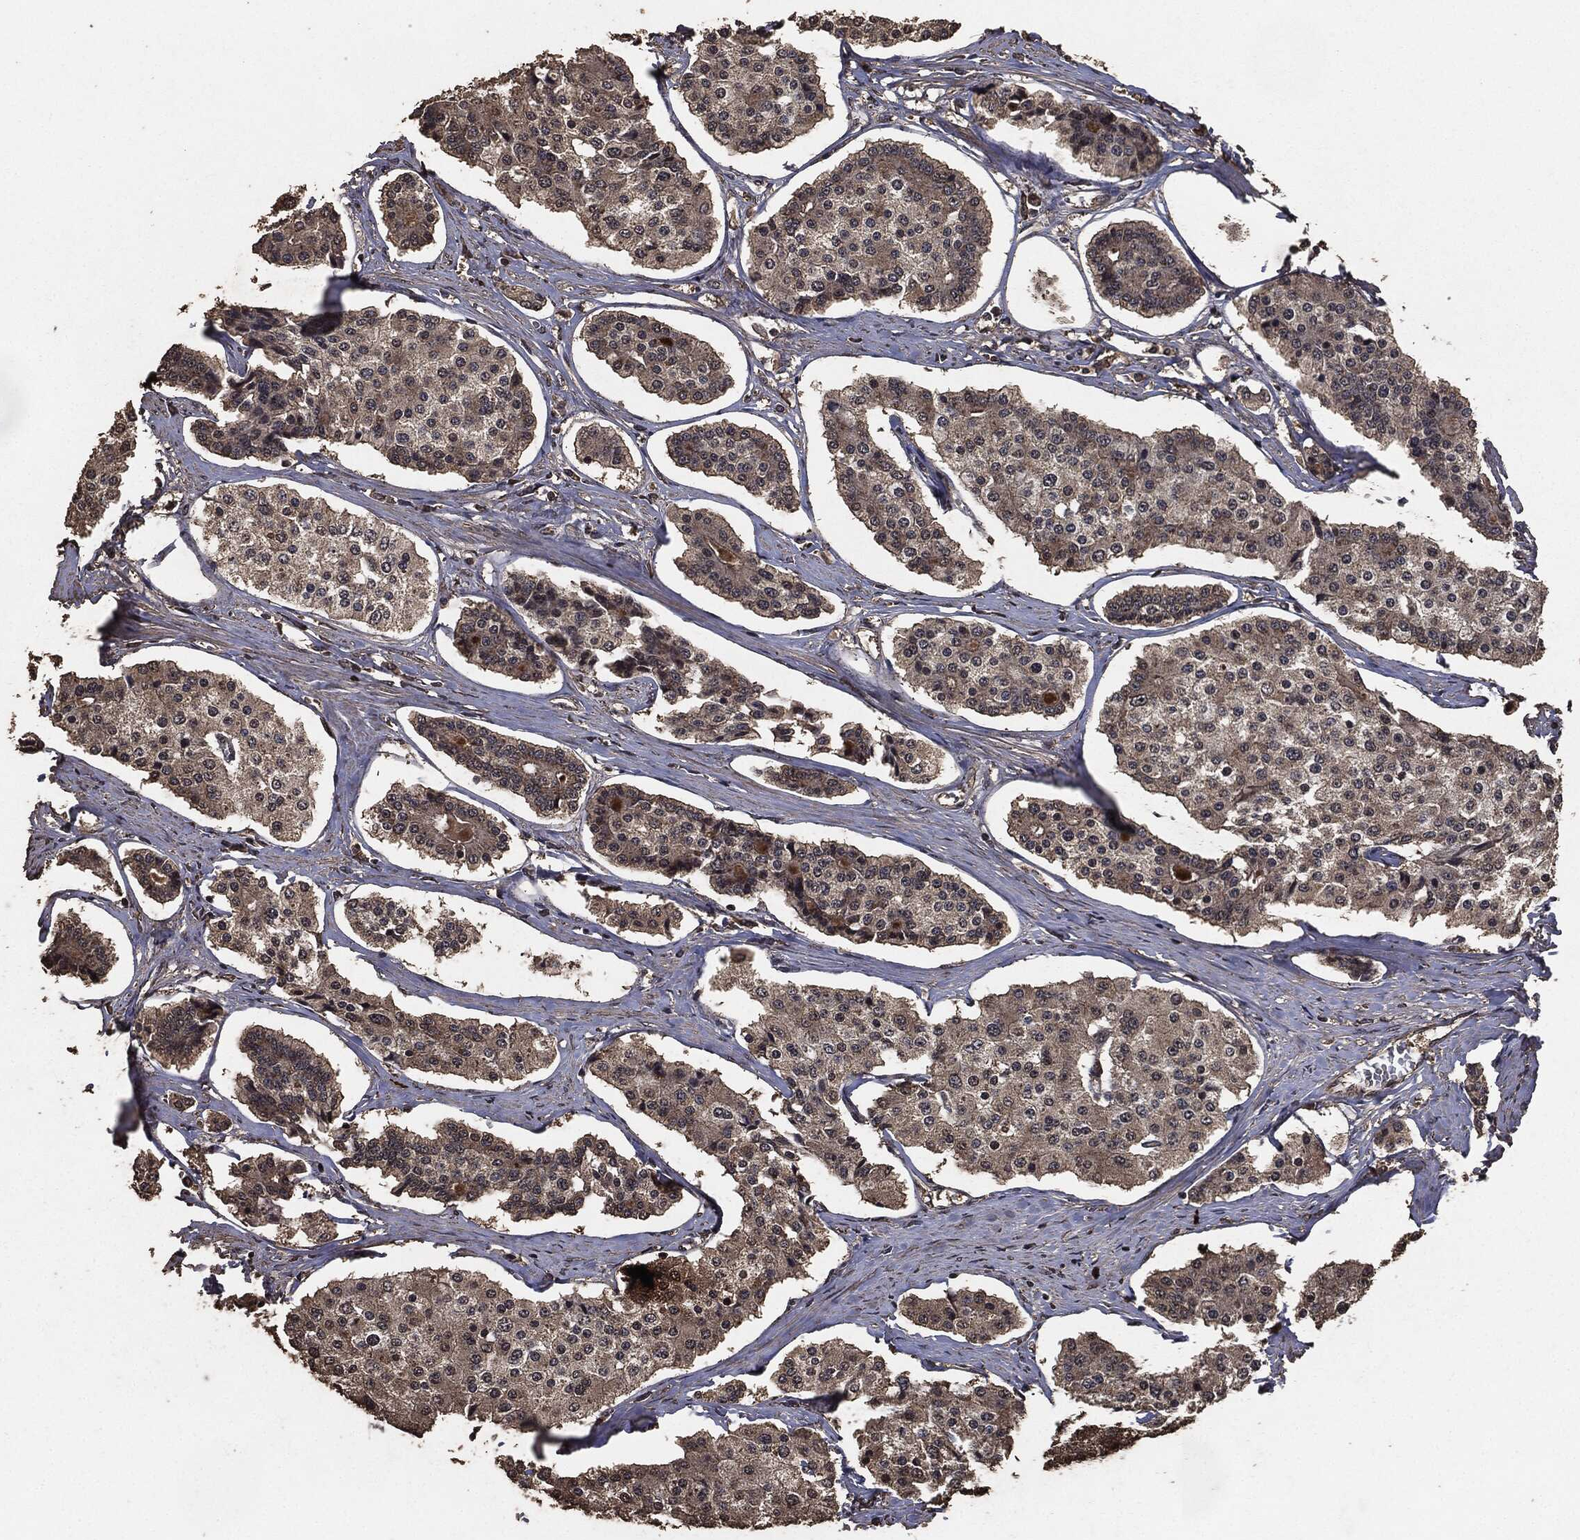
{"staining": {"intensity": "weak", "quantity": ">75%", "location": "cytoplasmic/membranous"}, "tissue": "carcinoid", "cell_type": "Tumor cells", "image_type": "cancer", "snomed": [{"axis": "morphology", "description": "Carcinoid, malignant, NOS"}, {"axis": "topography", "description": "Small intestine"}], "caption": "Immunohistochemical staining of carcinoid demonstrates low levels of weak cytoplasmic/membranous protein expression in approximately >75% of tumor cells.", "gene": "AKT1S1", "patient": {"sex": "female", "age": 65}}